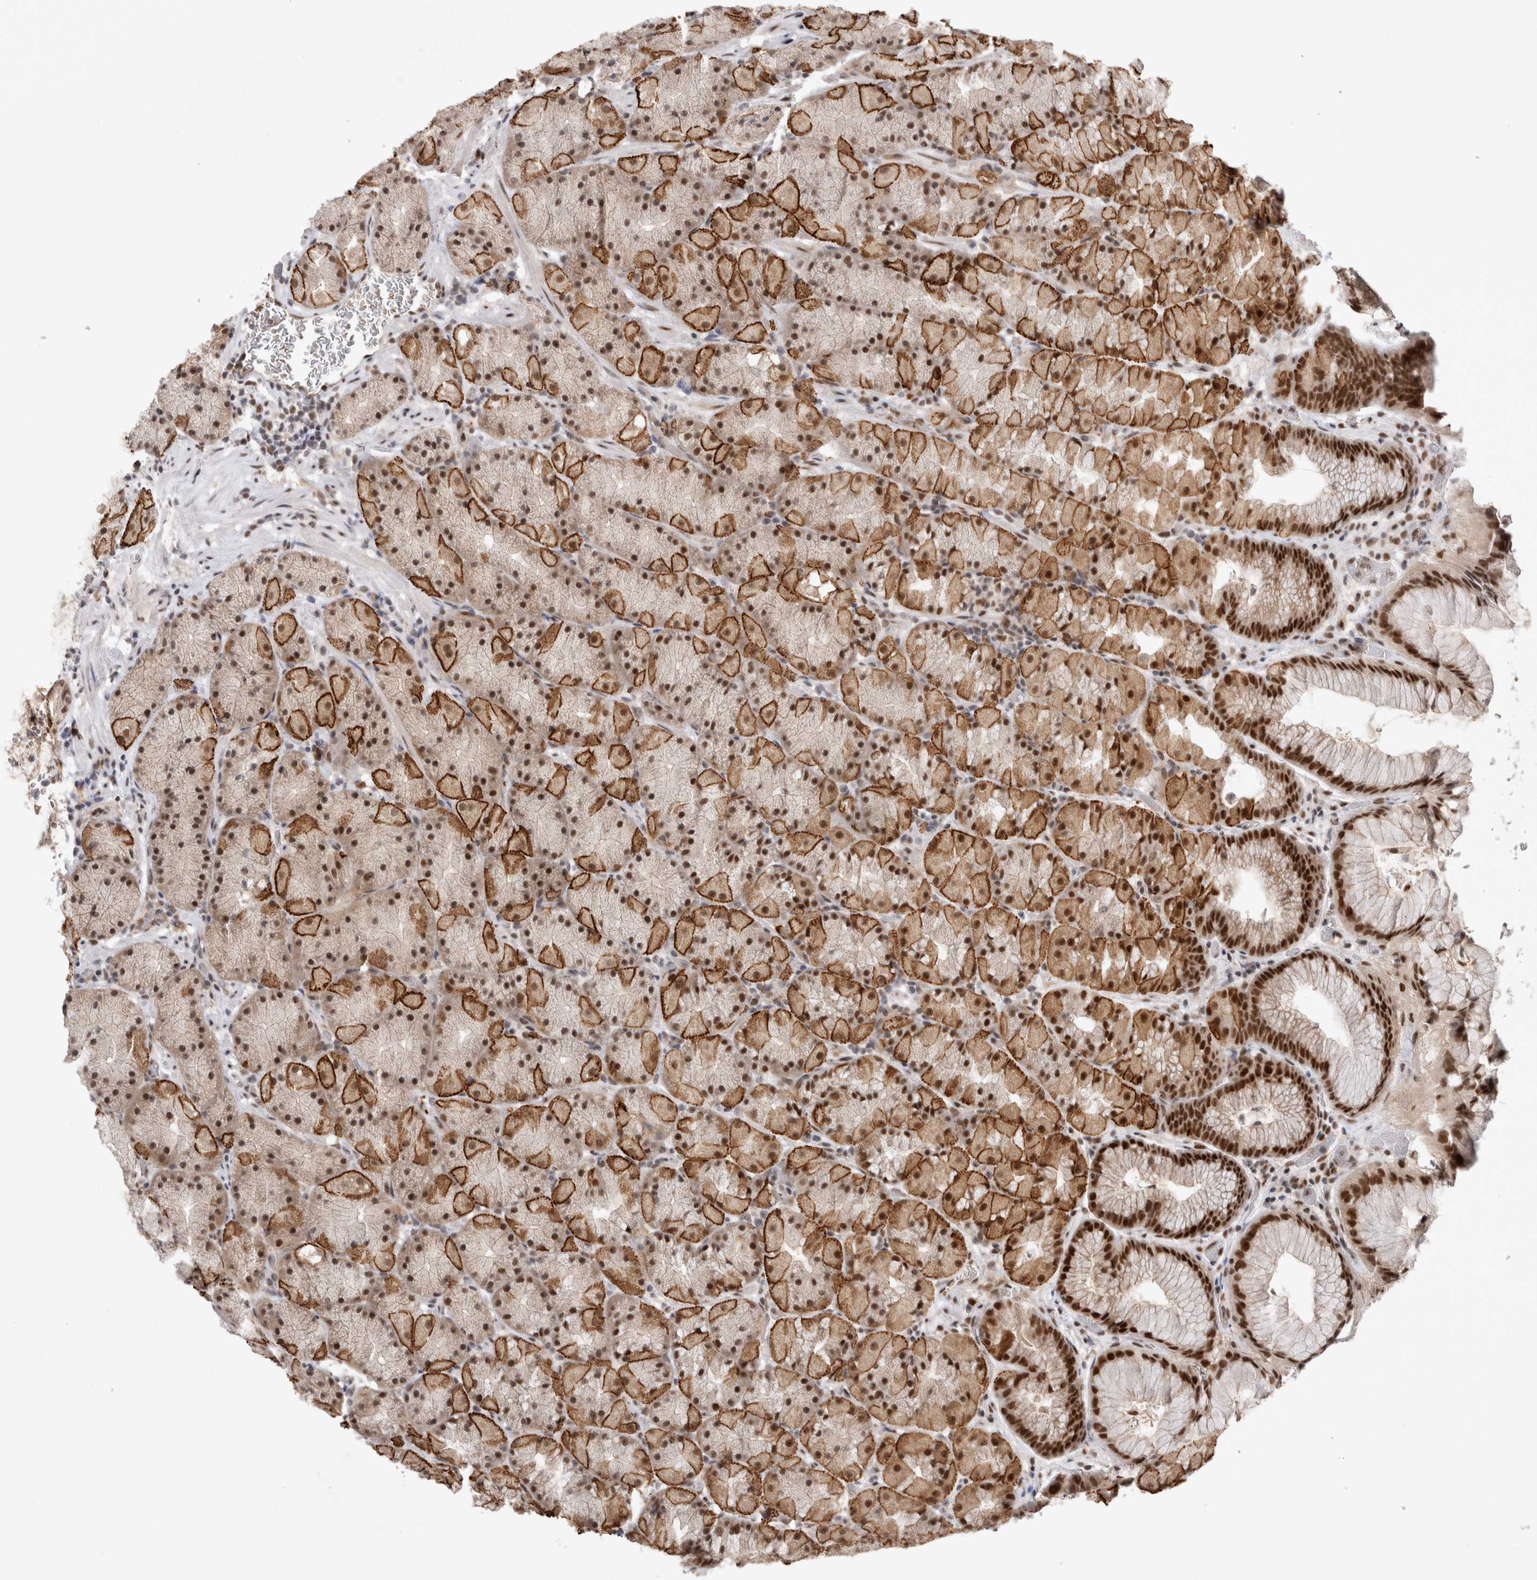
{"staining": {"intensity": "strong", "quantity": ">75%", "location": "cytoplasmic/membranous,nuclear"}, "tissue": "stomach", "cell_type": "Glandular cells", "image_type": "normal", "snomed": [{"axis": "morphology", "description": "Normal tissue, NOS"}, {"axis": "topography", "description": "Stomach, upper"}, {"axis": "topography", "description": "Stomach"}], "caption": "Immunohistochemical staining of benign stomach reveals strong cytoplasmic/membranous,nuclear protein staining in about >75% of glandular cells.", "gene": "HESX1", "patient": {"sex": "male", "age": 48}}